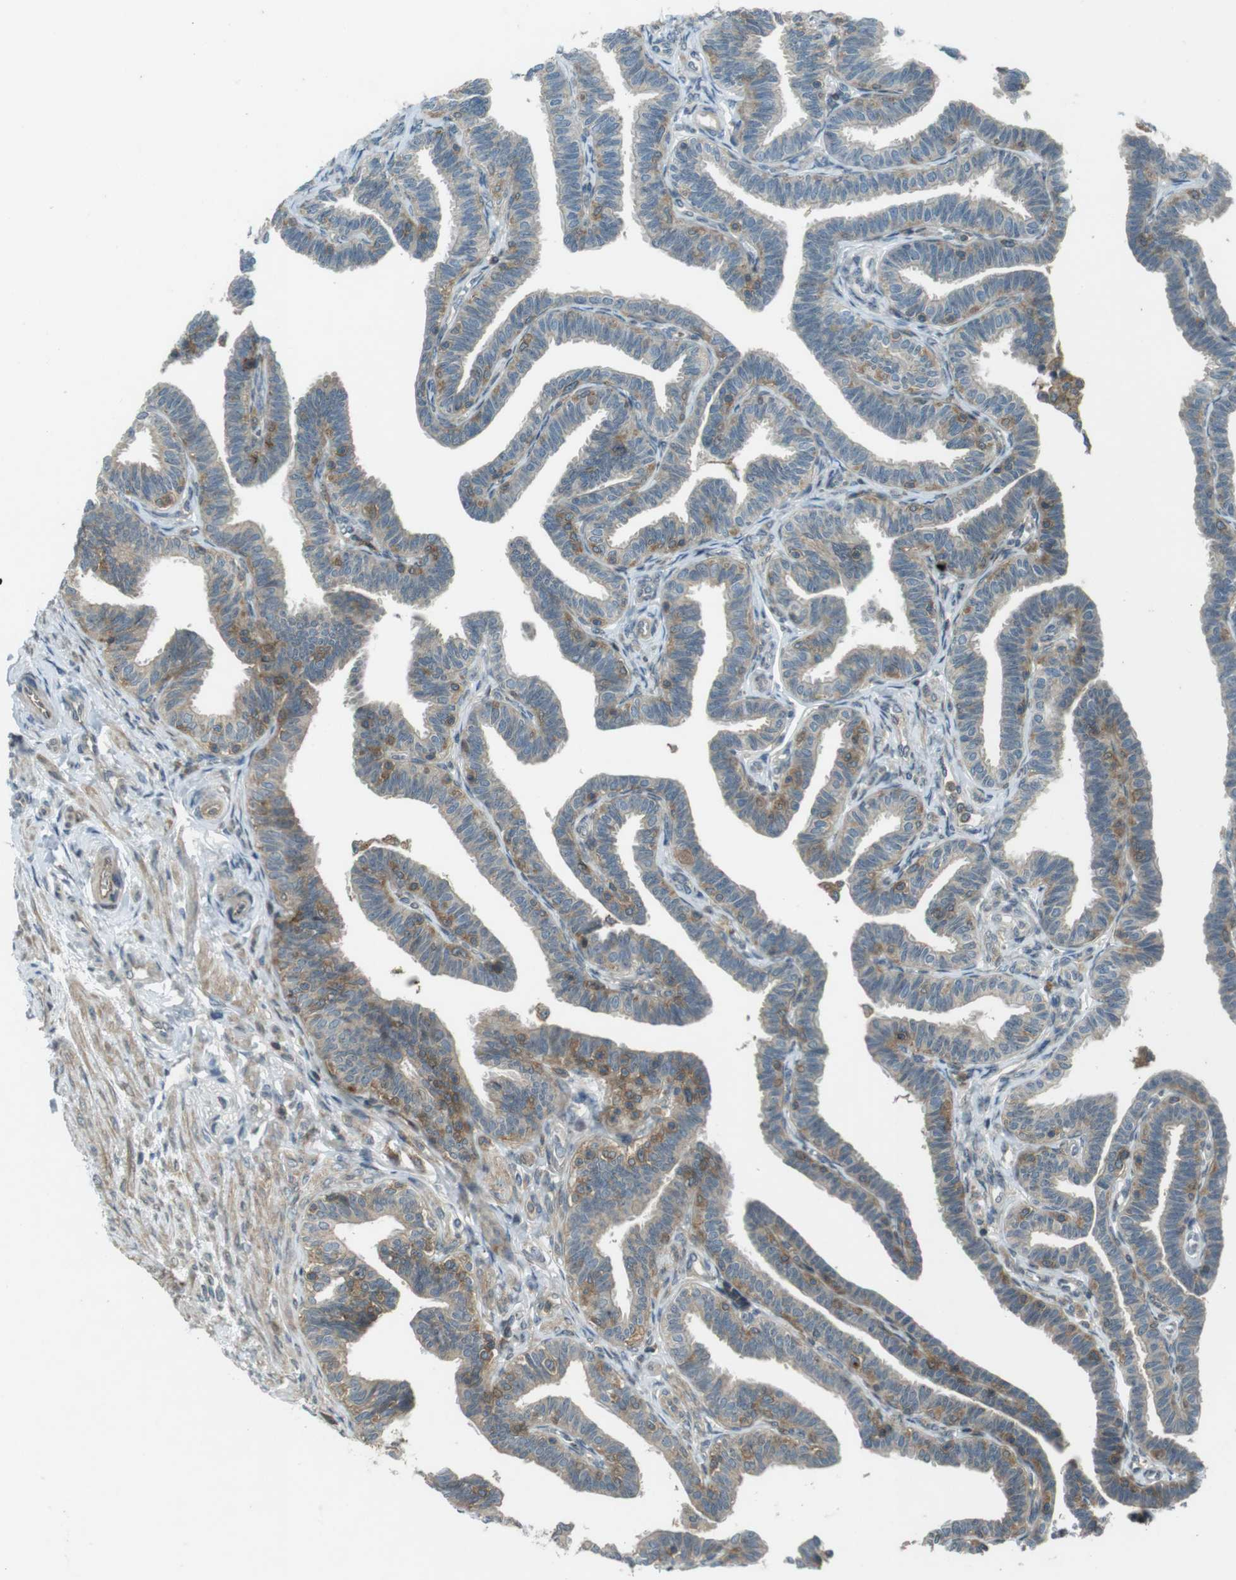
{"staining": {"intensity": "moderate", "quantity": "<25%", "location": "cytoplasmic/membranous"}, "tissue": "fallopian tube", "cell_type": "Glandular cells", "image_type": "normal", "snomed": [{"axis": "morphology", "description": "Normal tissue, NOS"}, {"axis": "topography", "description": "Fallopian tube"}, {"axis": "topography", "description": "Ovary"}], "caption": "Immunohistochemical staining of benign fallopian tube displays low levels of moderate cytoplasmic/membranous staining in about <25% of glandular cells. (IHC, brightfield microscopy, high magnification).", "gene": "ZYX", "patient": {"sex": "female", "age": 23}}